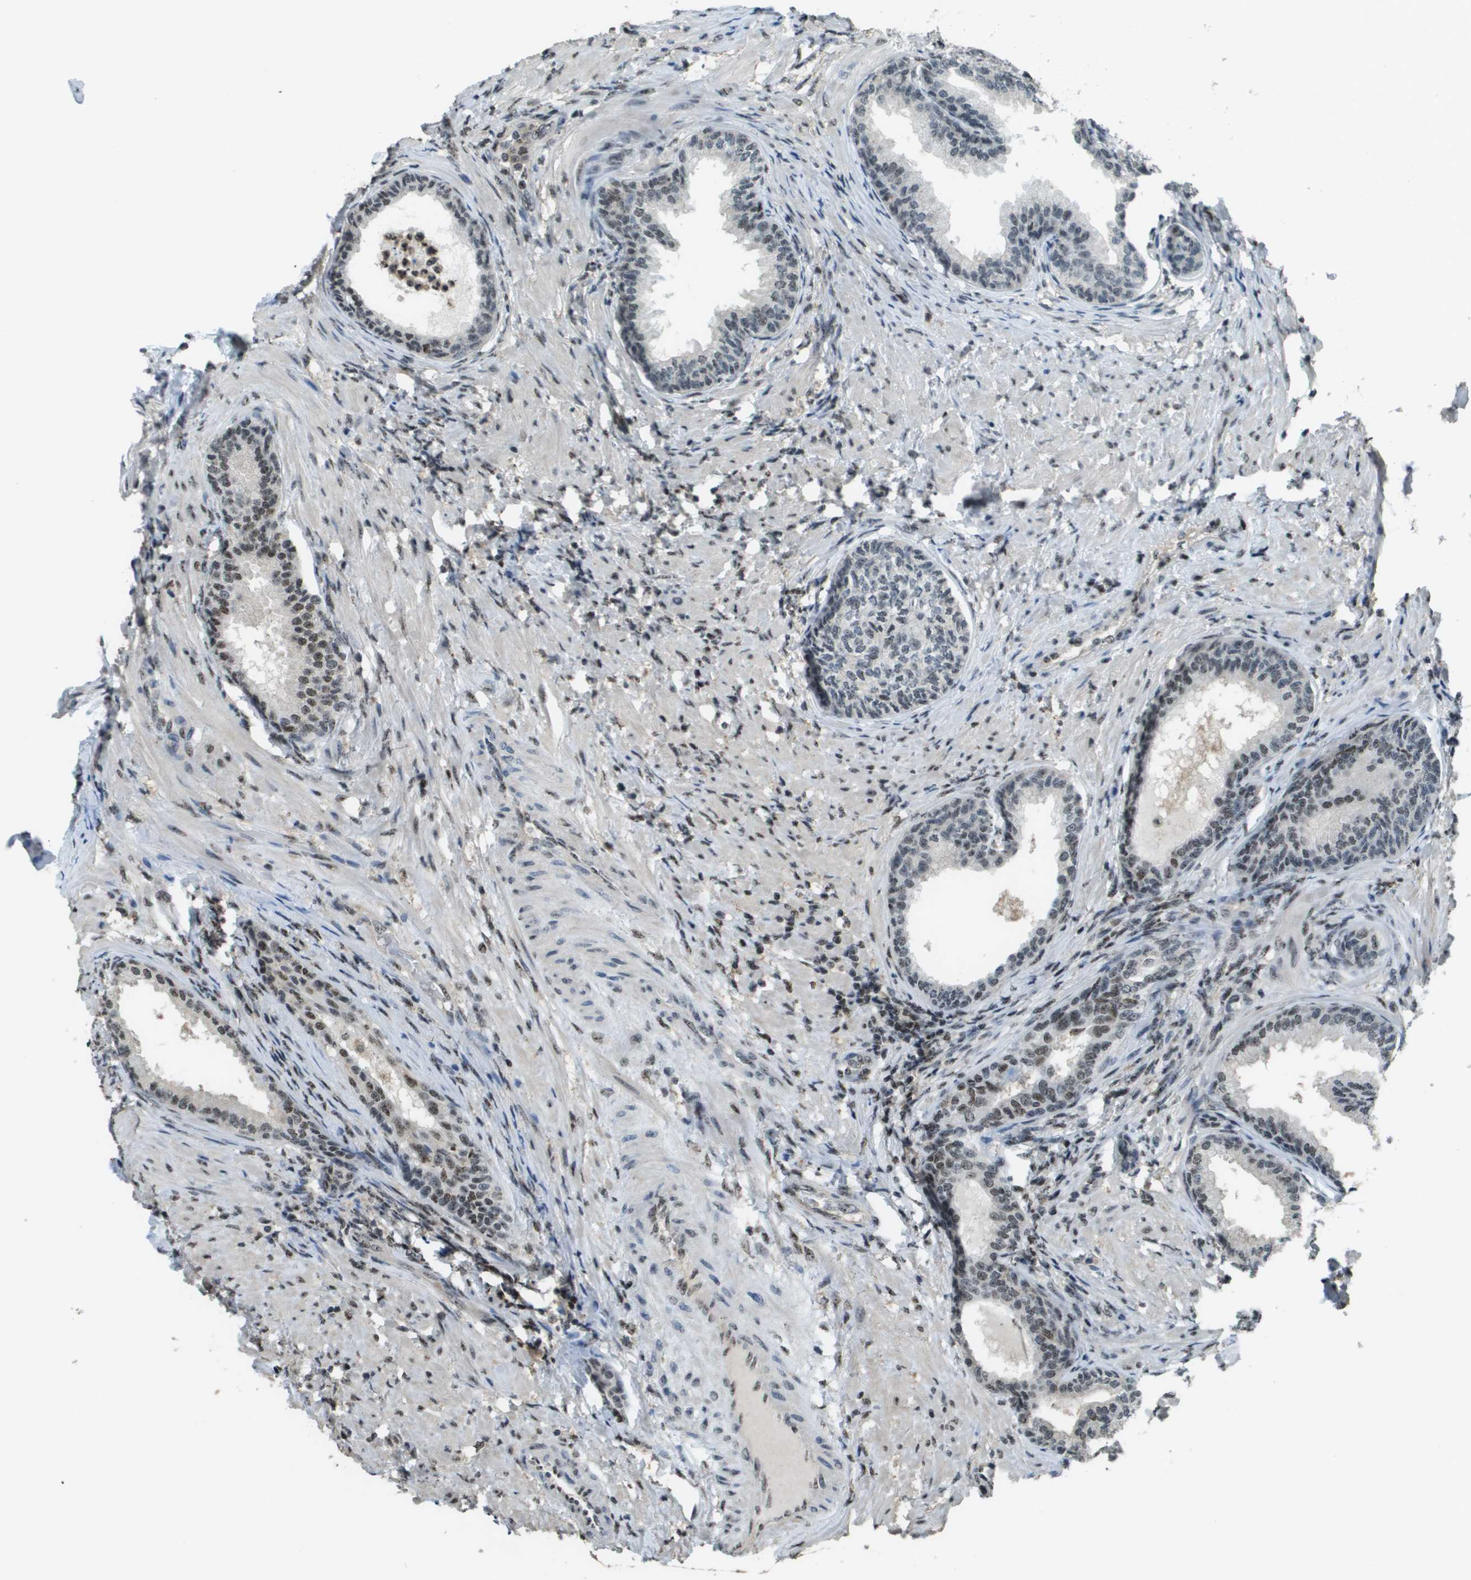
{"staining": {"intensity": "weak", "quantity": ">75%", "location": "nuclear"}, "tissue": "prostate", "cell_type": "Glandular cells", "image_type": "normal", "snomed": [{"axis": "morphology", "description": "Normal tissue, NOS"}, {"axis": "topography", "description": "Prostate"}], "caption": "Immunohistochemical staining of benign human prostate exhibits >75% levels of weak nuclear protein staining in about >75% of glandular cells. Immunohistochemistry (ihc) stains the protein of interest in brown and the nuclei are stained blue.", "gene": "SP100", "patient": {"sex": "male", "age": 76}}